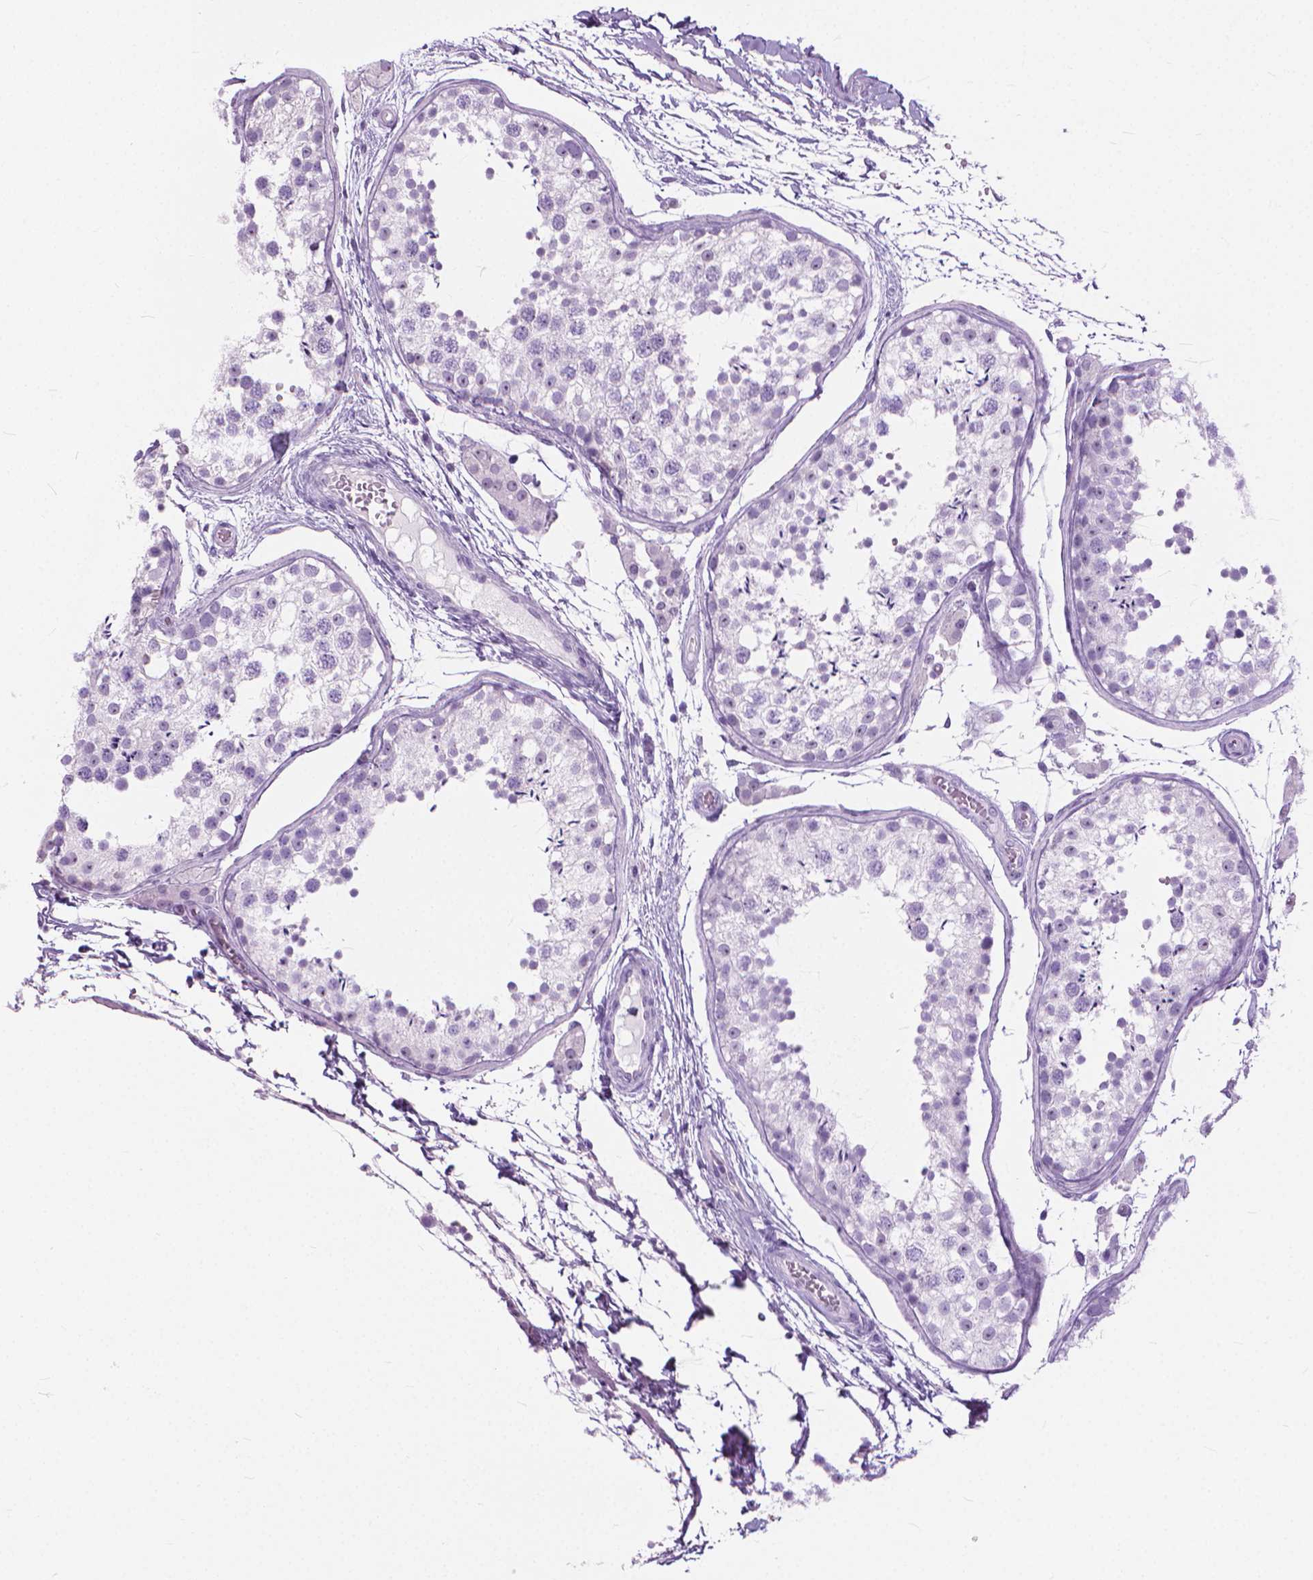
{"staining": {"intensity": "negative", "quantity": "none", "location": "none"}, "tissue": "testis", "cell_type": "Cells in seminiferous ducts", "image_type": "normal", "snomed": [{"axis": "morphology", "description": "Normal tissue, NOS"}, {"axis": "topography", "description": "Testis"}], "caption": "This is an immunohistochemistry (IHC) image of benign testis. There is no positivity in cells in seminiferous ducts.", "gene": "HTR2B", "patient": {"sex": "male", "age": 29}}